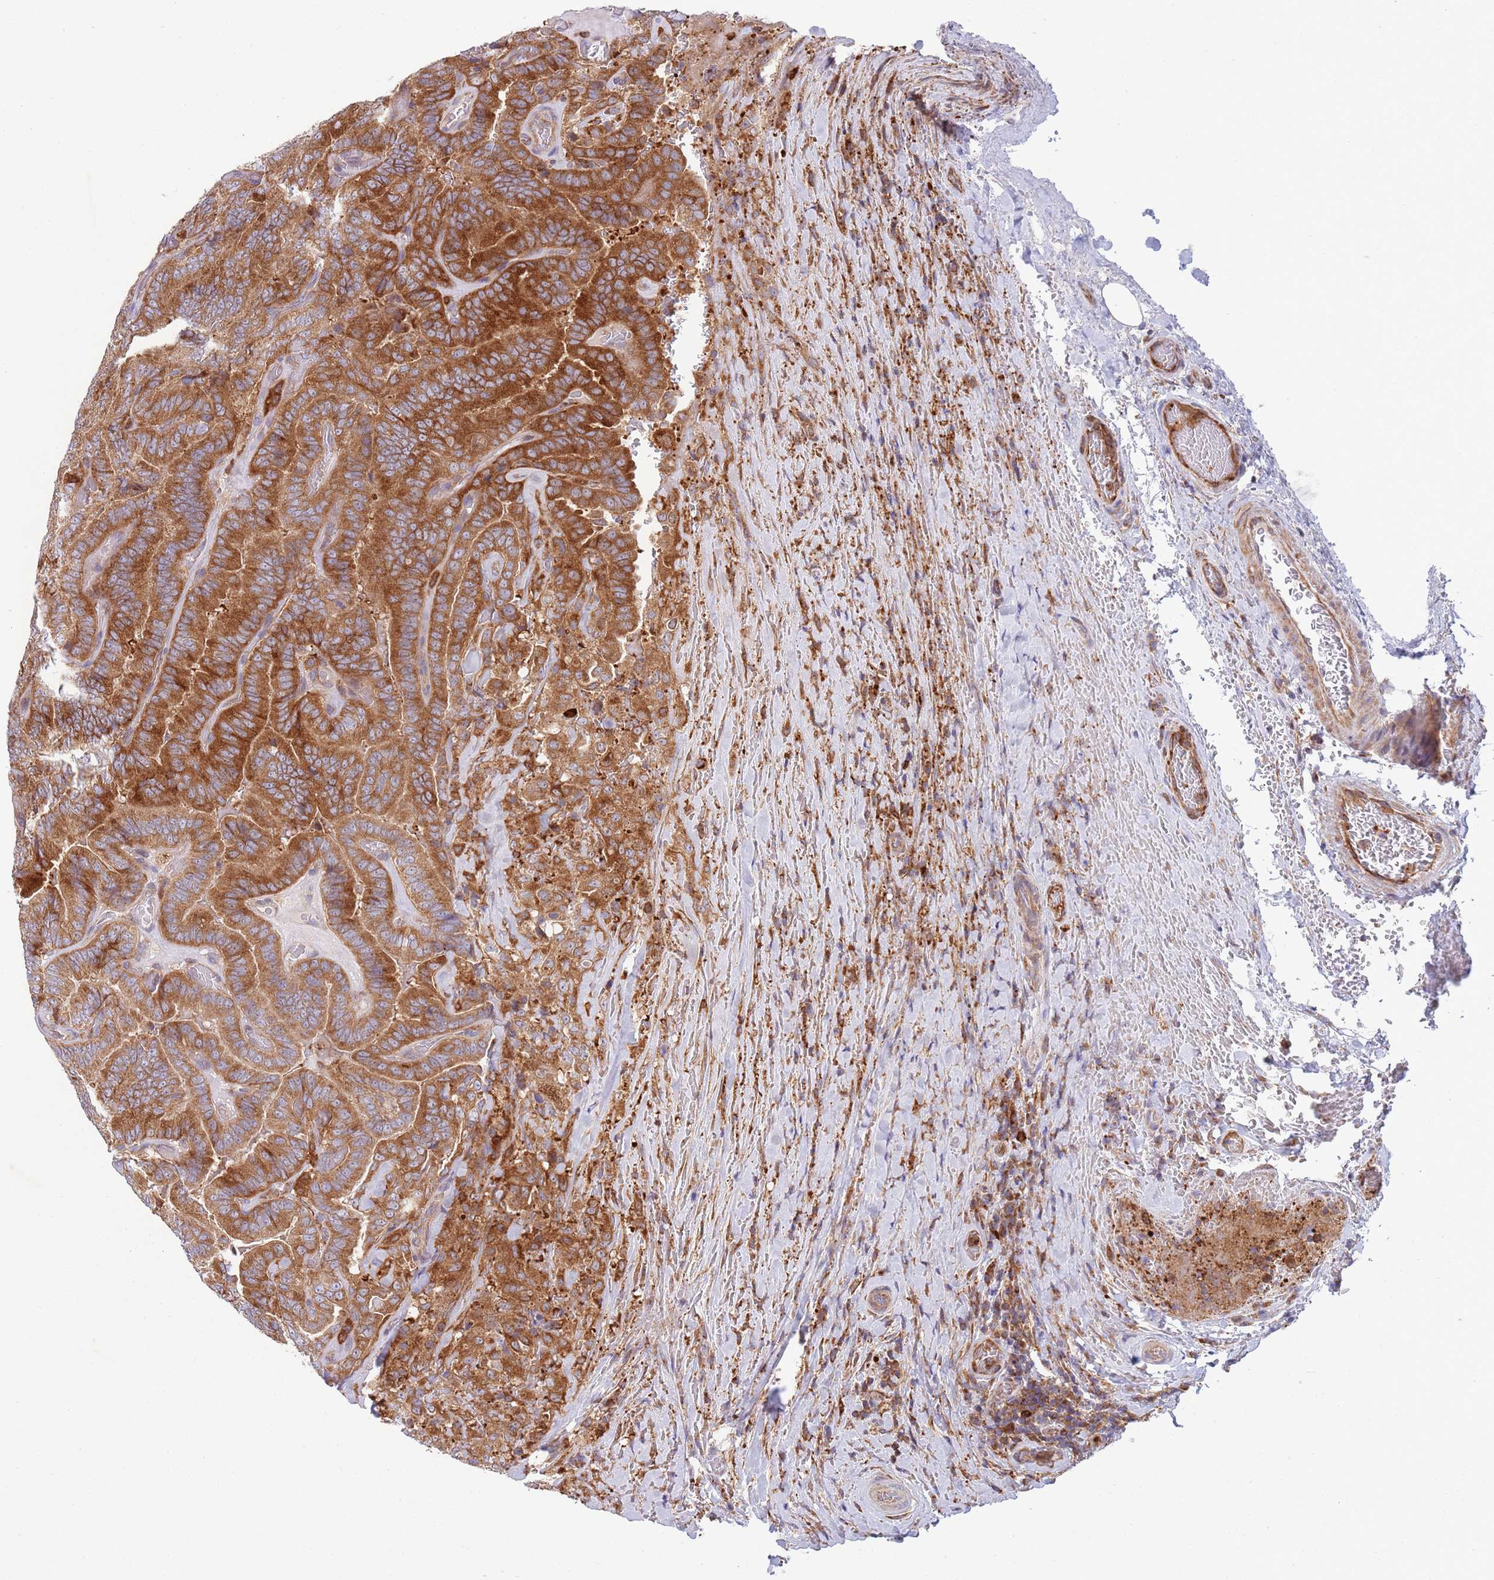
{"staining": {"intensity": "strong", "quantity": ">75%", "location": "cytoplasmic/membranous"}, "tissue": "thyroid cancer", "cell_type": "Tumor cells", "image_type": "cancer", "snomed": [{"axis": "morphology", "description": "Papillary adenocarcinoma, NOS"}, {"axis": "topography", "description": "Thyroid gland"}], "caption": "Protein positivity by immunohistochemistry (IHC) reveals strong cytoplasmic/membranous expression in about >75% of tumor cells in thyroid cancer (papillary adenocarcinoma).", "gene": "ZMYM5", "patient": {"sex": "male", "age": 61}}